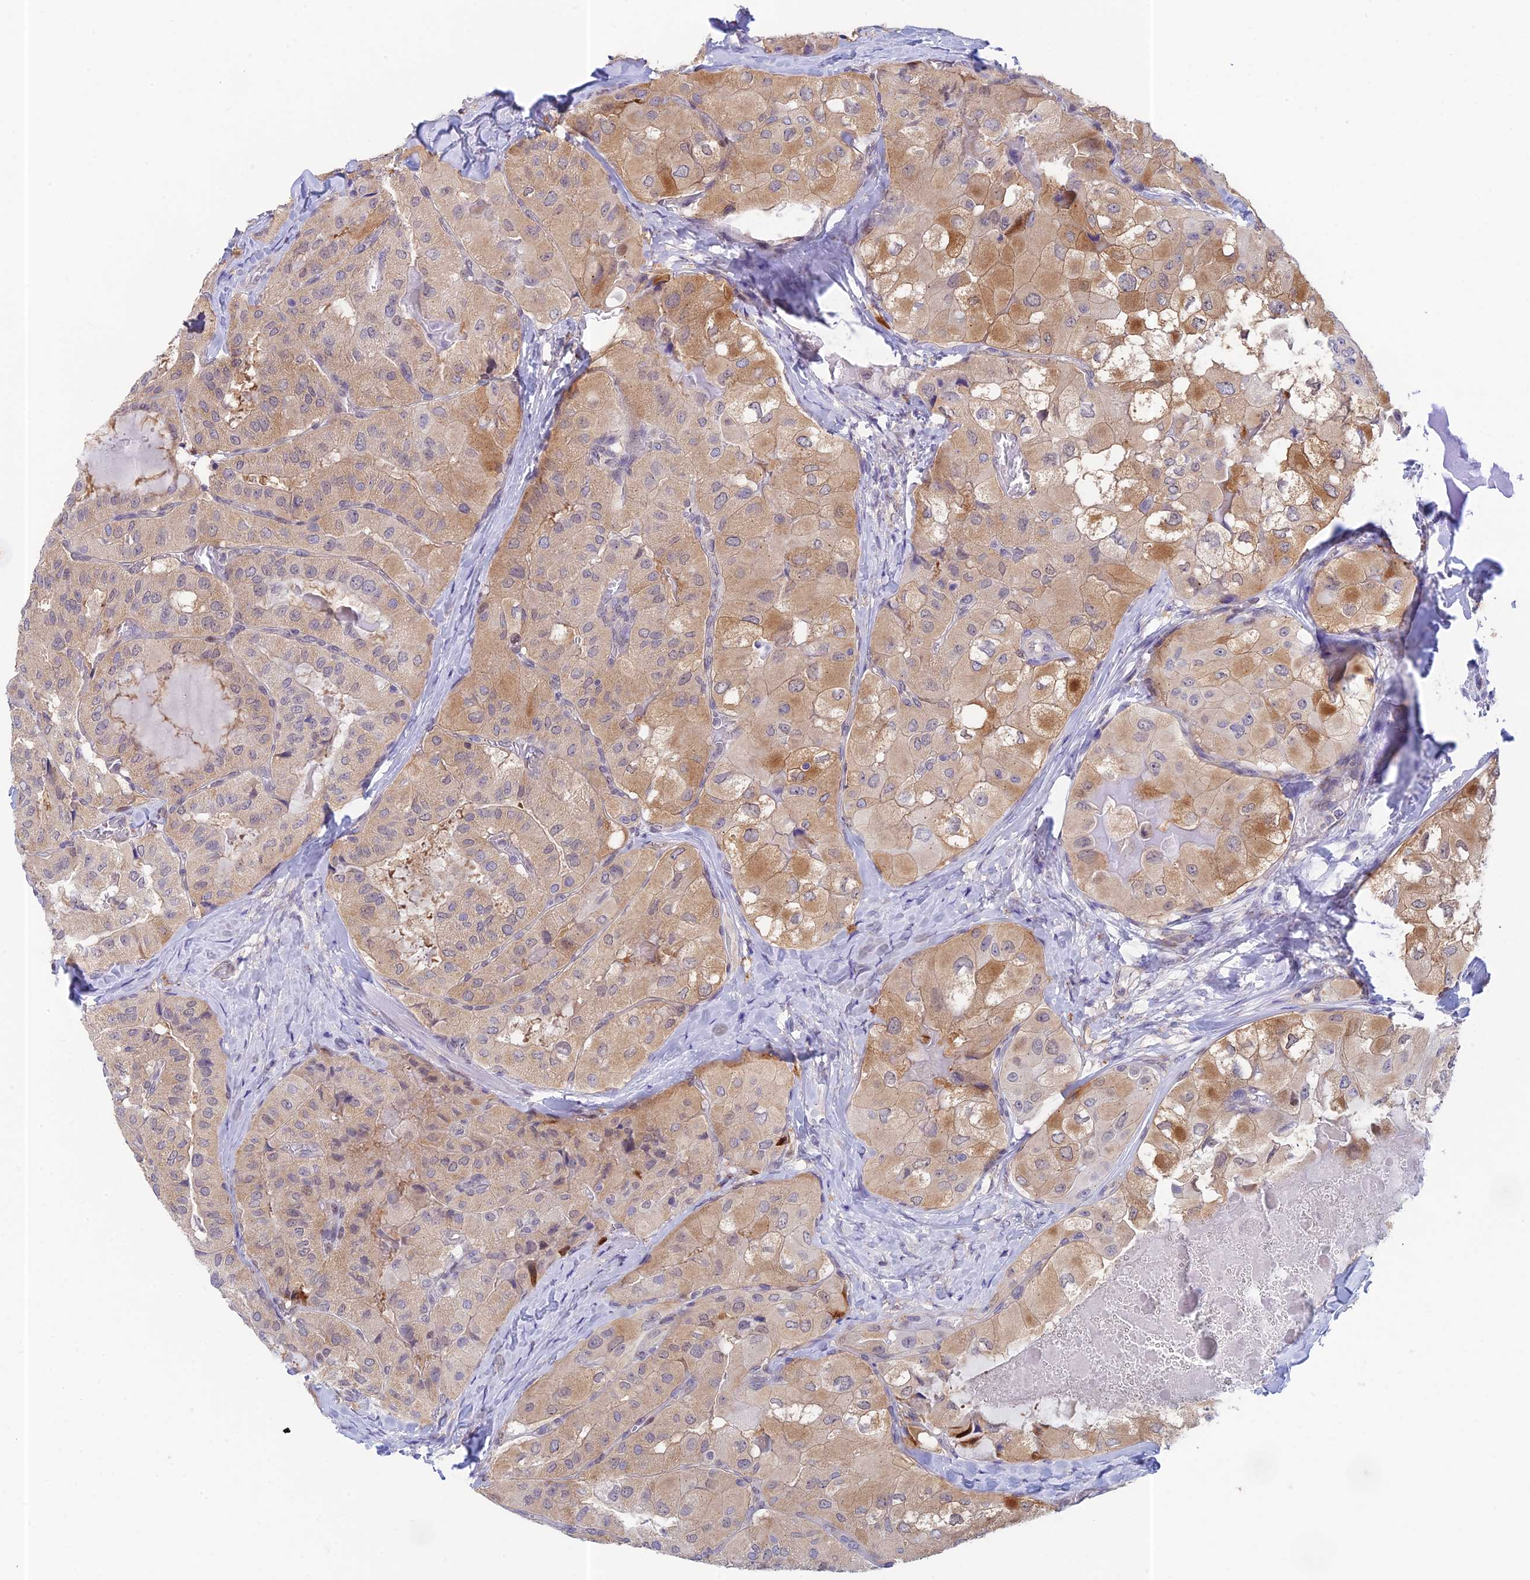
{"staining": {"intensity": "weak", "quantity": "25%-75%", "location": "cytoplasmic/membranous"}, "tissue": "thyroid cancer", "cell_type": "Tumor cells", "image_type": "cancer", "snomed": [{"axis": "morphology", "description": "Normal tissue, NOS"}, {"axis": "morphology", "description": "Papillary adenocarcinoma, NOS"}, {"axis": "topography", "description": "Thyroid gland"}], "caption": "A micrograph of human thyroid papillary adenocarcinoma stained for a protein displays weak cytoplasmic/membranous brown staining in tumor cells.", "gene": "MRPL17", "patient": {"sex": "female", "age": 59}}